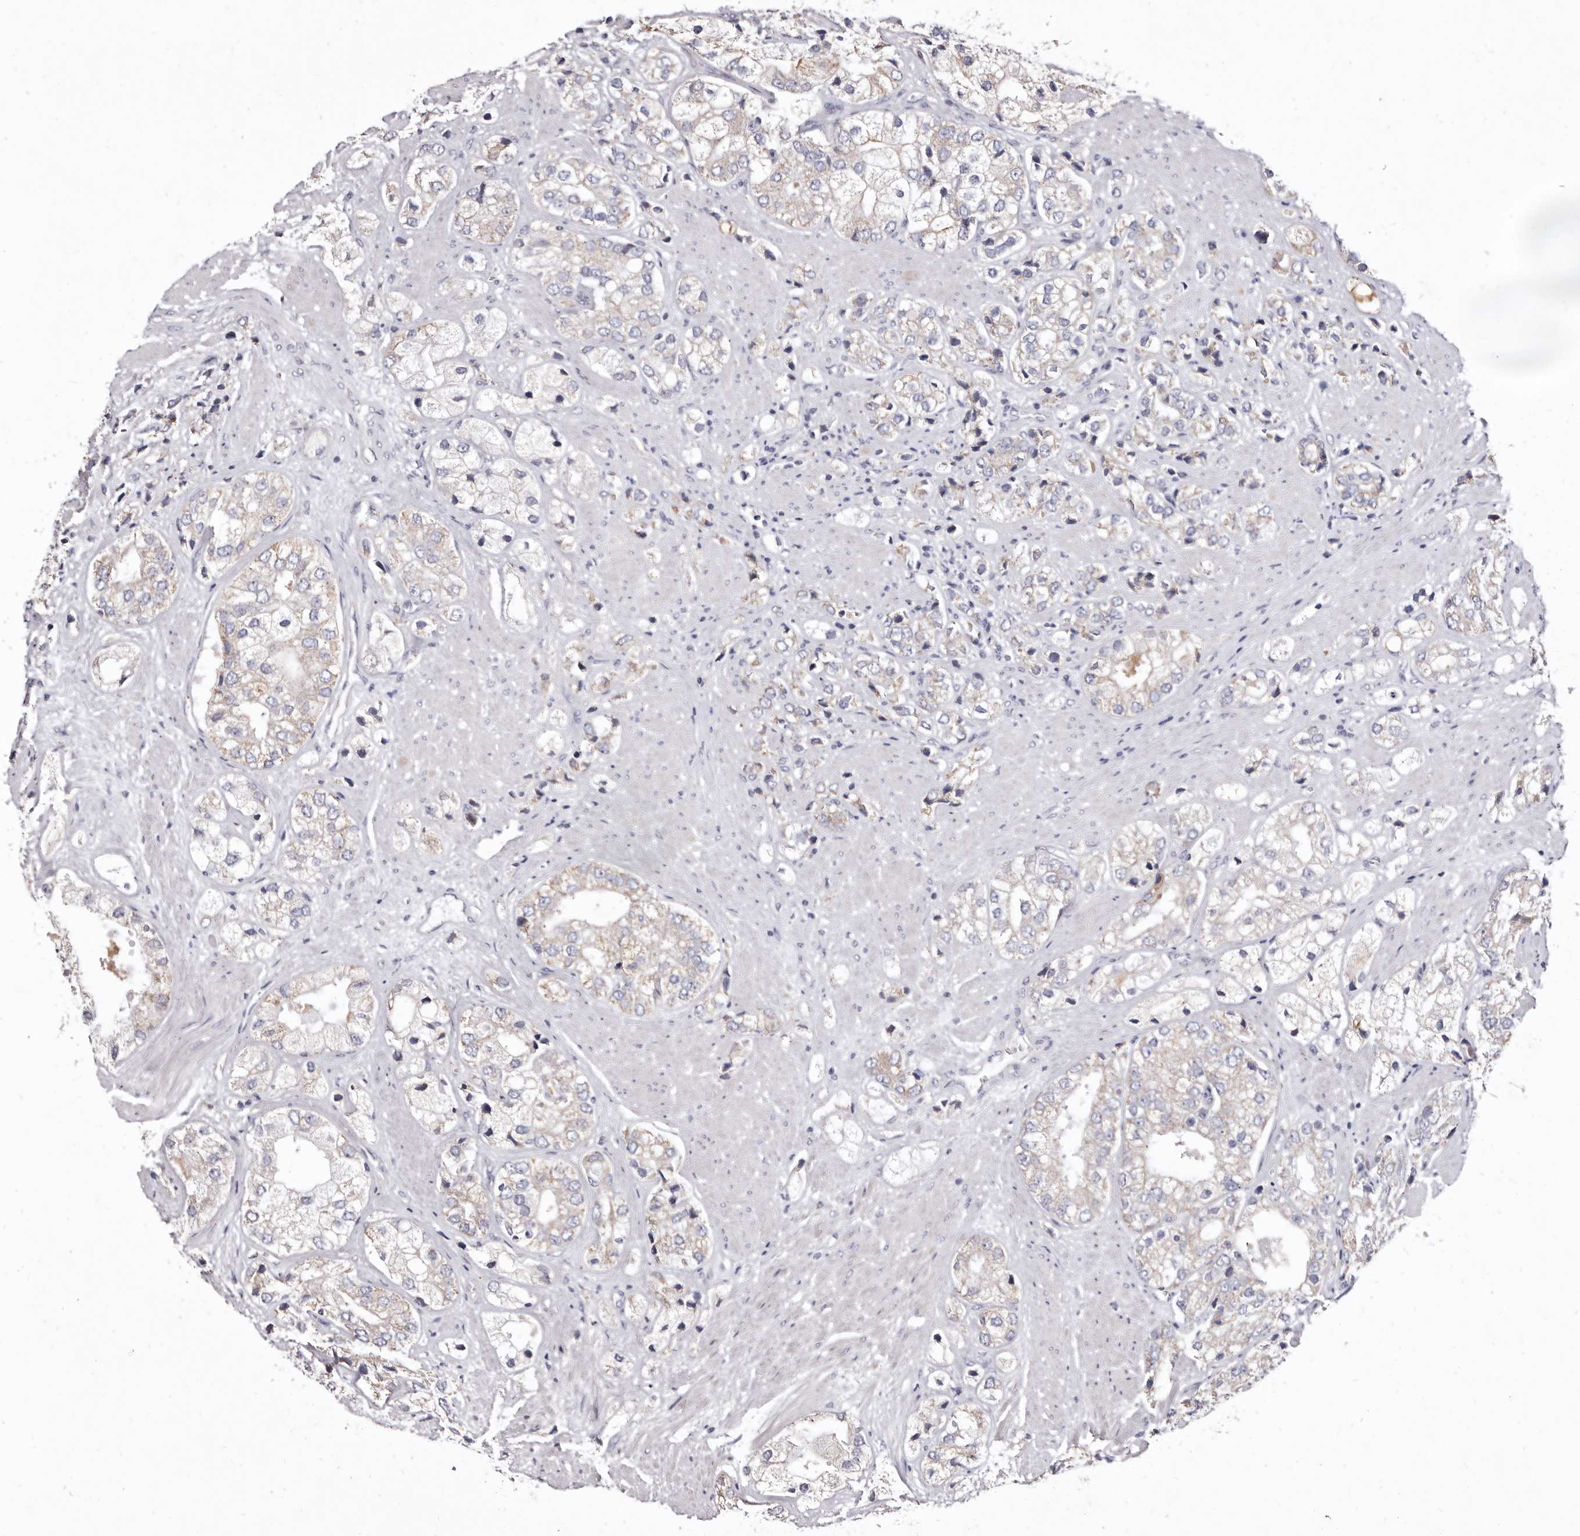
{"staining": {"intensity": "weak", "quantity": "<25%", "location": "cytoplasmic/membranous"}, "tissue": "prostate cancer", "cell_type": "Tumor cells", "image_type": "cancer", "snomed": [{"axis": "morphology", "description": "Adenocarcinoma, High grade"}, {"axis": "topography", "description": "Prostate"}], "caption": "Immunohistochemistry (IHC) of human high-grade adenocarcinoma (prostate) demonstrates no positivity in tumor cells.", "gene": "CYP2E1", "patient": {"sex": "male", "age": 50}}